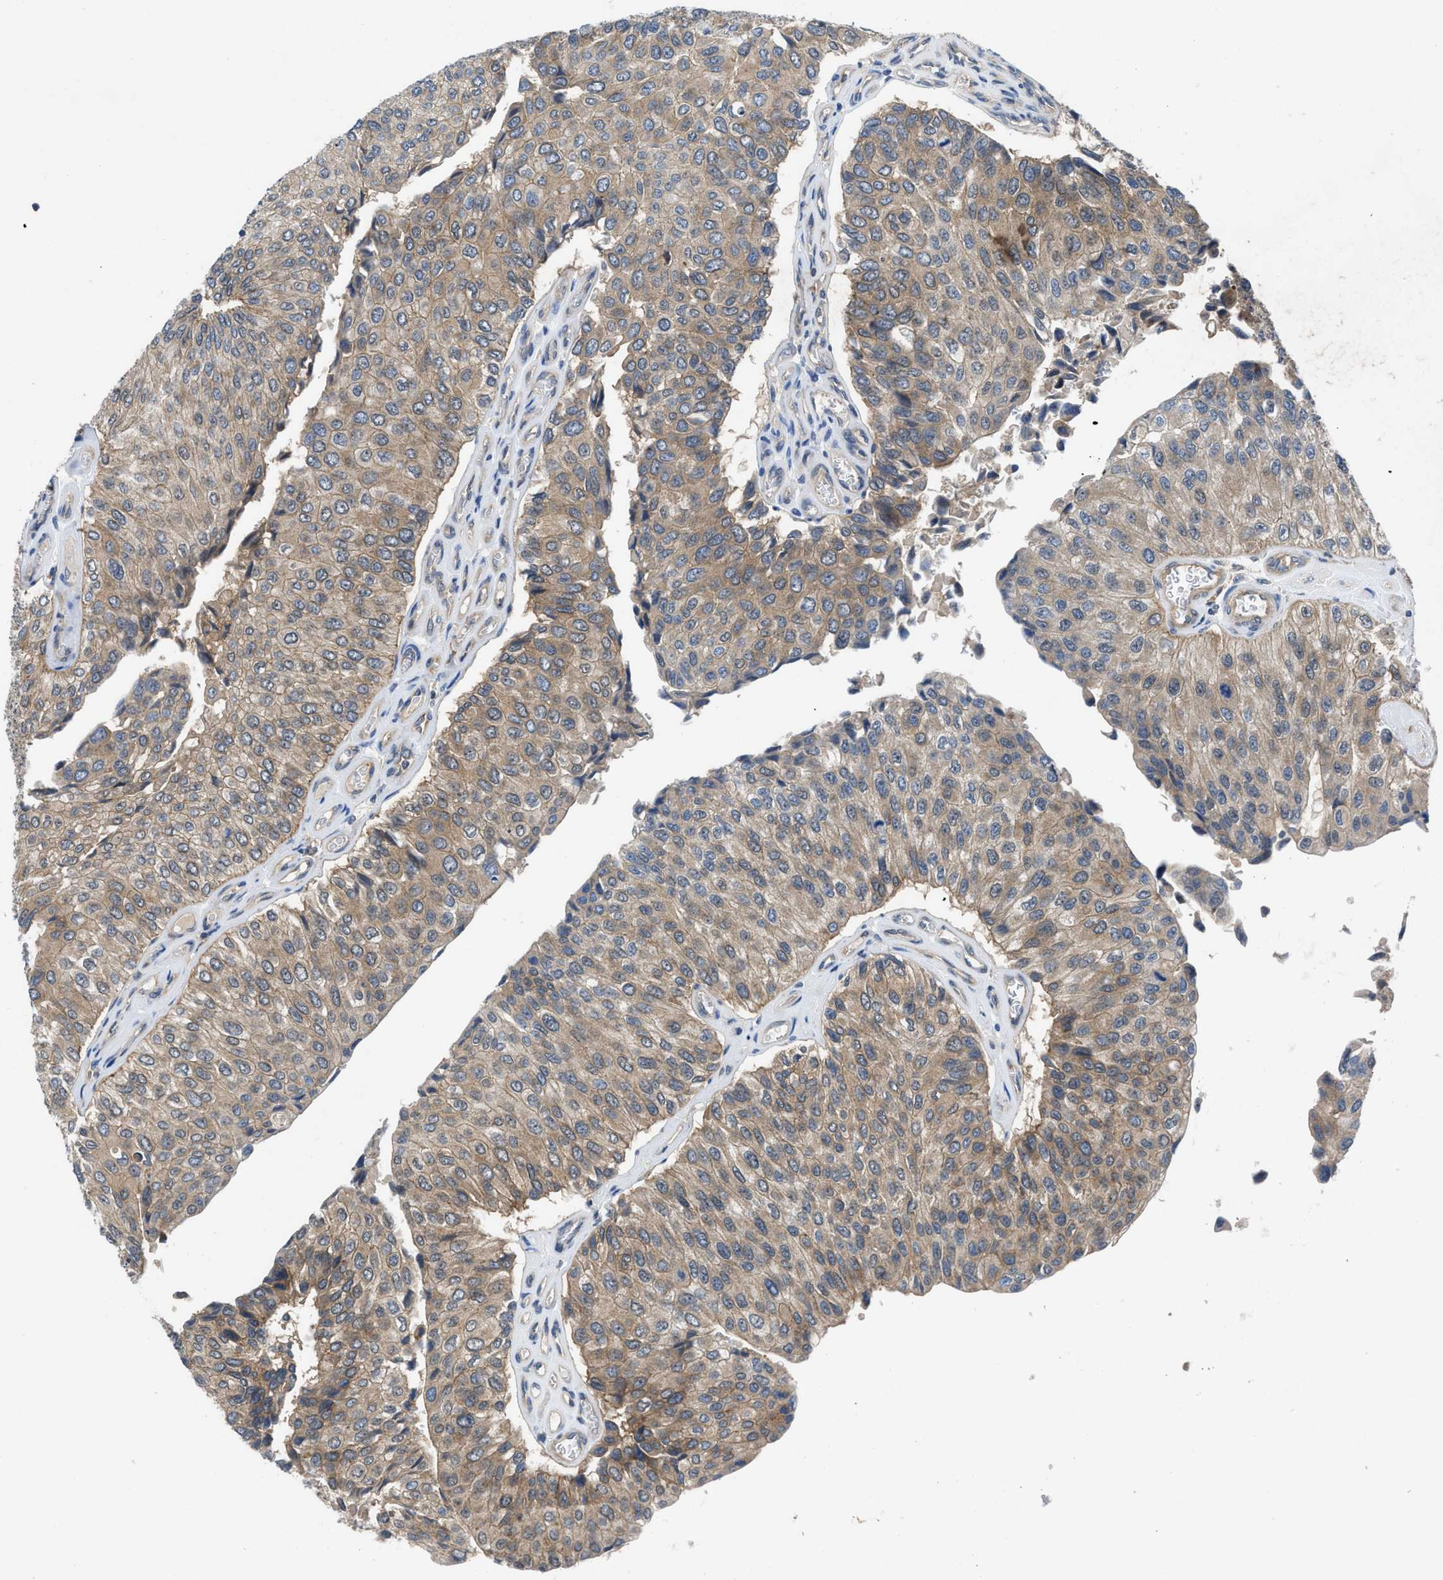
{"staining": {"intensity": "weak", "quantity": ">75%", "location": "cytoplasmic/membranous"}, "tissue": "urothelial cancer", "cell_type": "Tumor cells", "image_type": "cancer", "snomed": [{"axis": "morphology", "description": "Urothelial carcinoma, High grade"}, {"axis": "topography", "description": "Kidney"}, {"axis": "topography", "description": "Urinary bladder"}], "caption": "Brown immunohistochemical staining in human urothelial carcinoma (high-grade) shows weak cytoplasmic/membranous staining in approximately >75% of tumor cells.", "gene": "PANX1", "patient": {"sex": "male", "age": 77}}